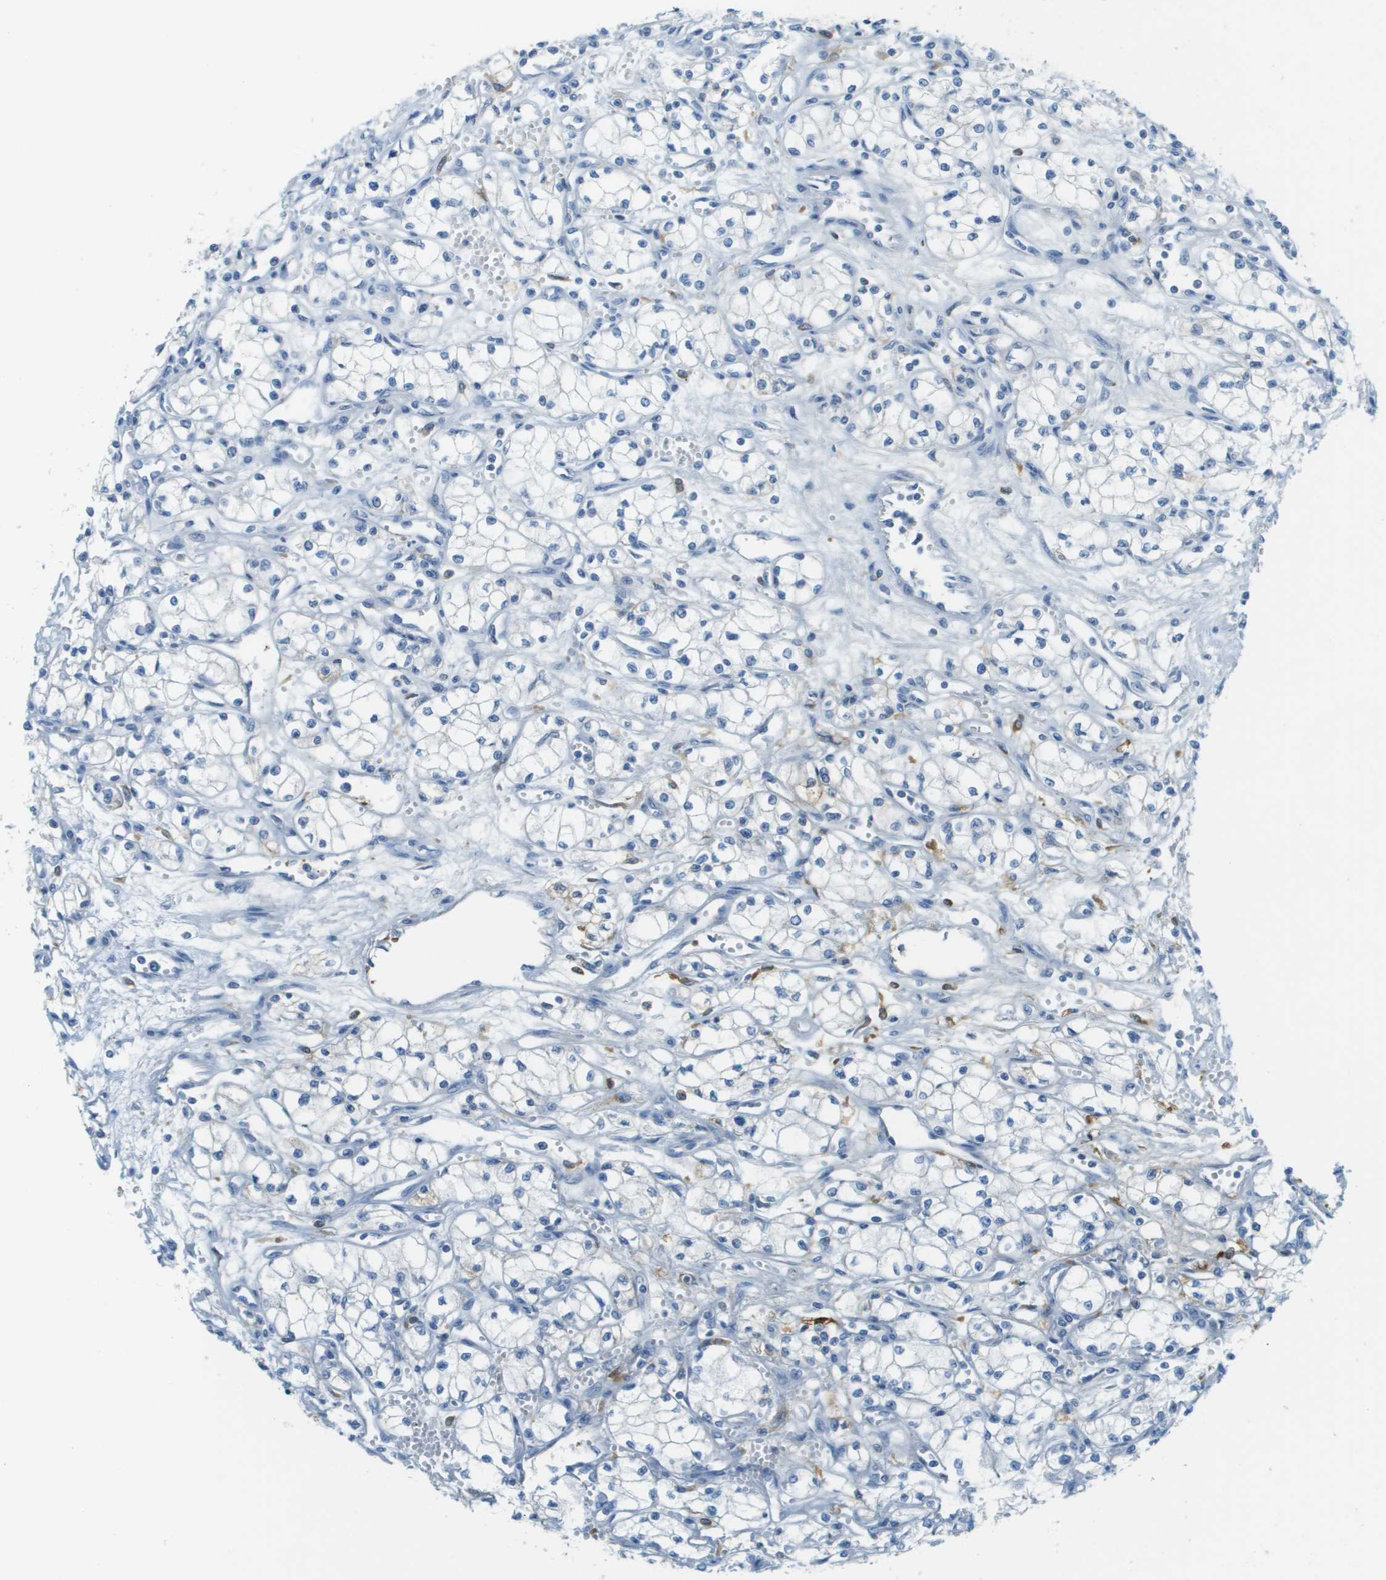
{"staining": {"intensity": "negative", "quantity": "none", "location": "none"}, "tissue": "renal cancer", "cell_type": "Tumor cells", "image_type": "cancer", "snomed": [{"axis": "morphology", "description": "Normal tissue, NOS"}, {"axis": "morphology", "description": "Adenocarcinoma, NOS"}, {"axis": "topography", "description": "Kidney"}], "caption": "IHC of human adenocarcinoma (renal) displays no staining in tumor cells.", "gene": "DCN", "patient": {"sex": "male", "age": 59}}